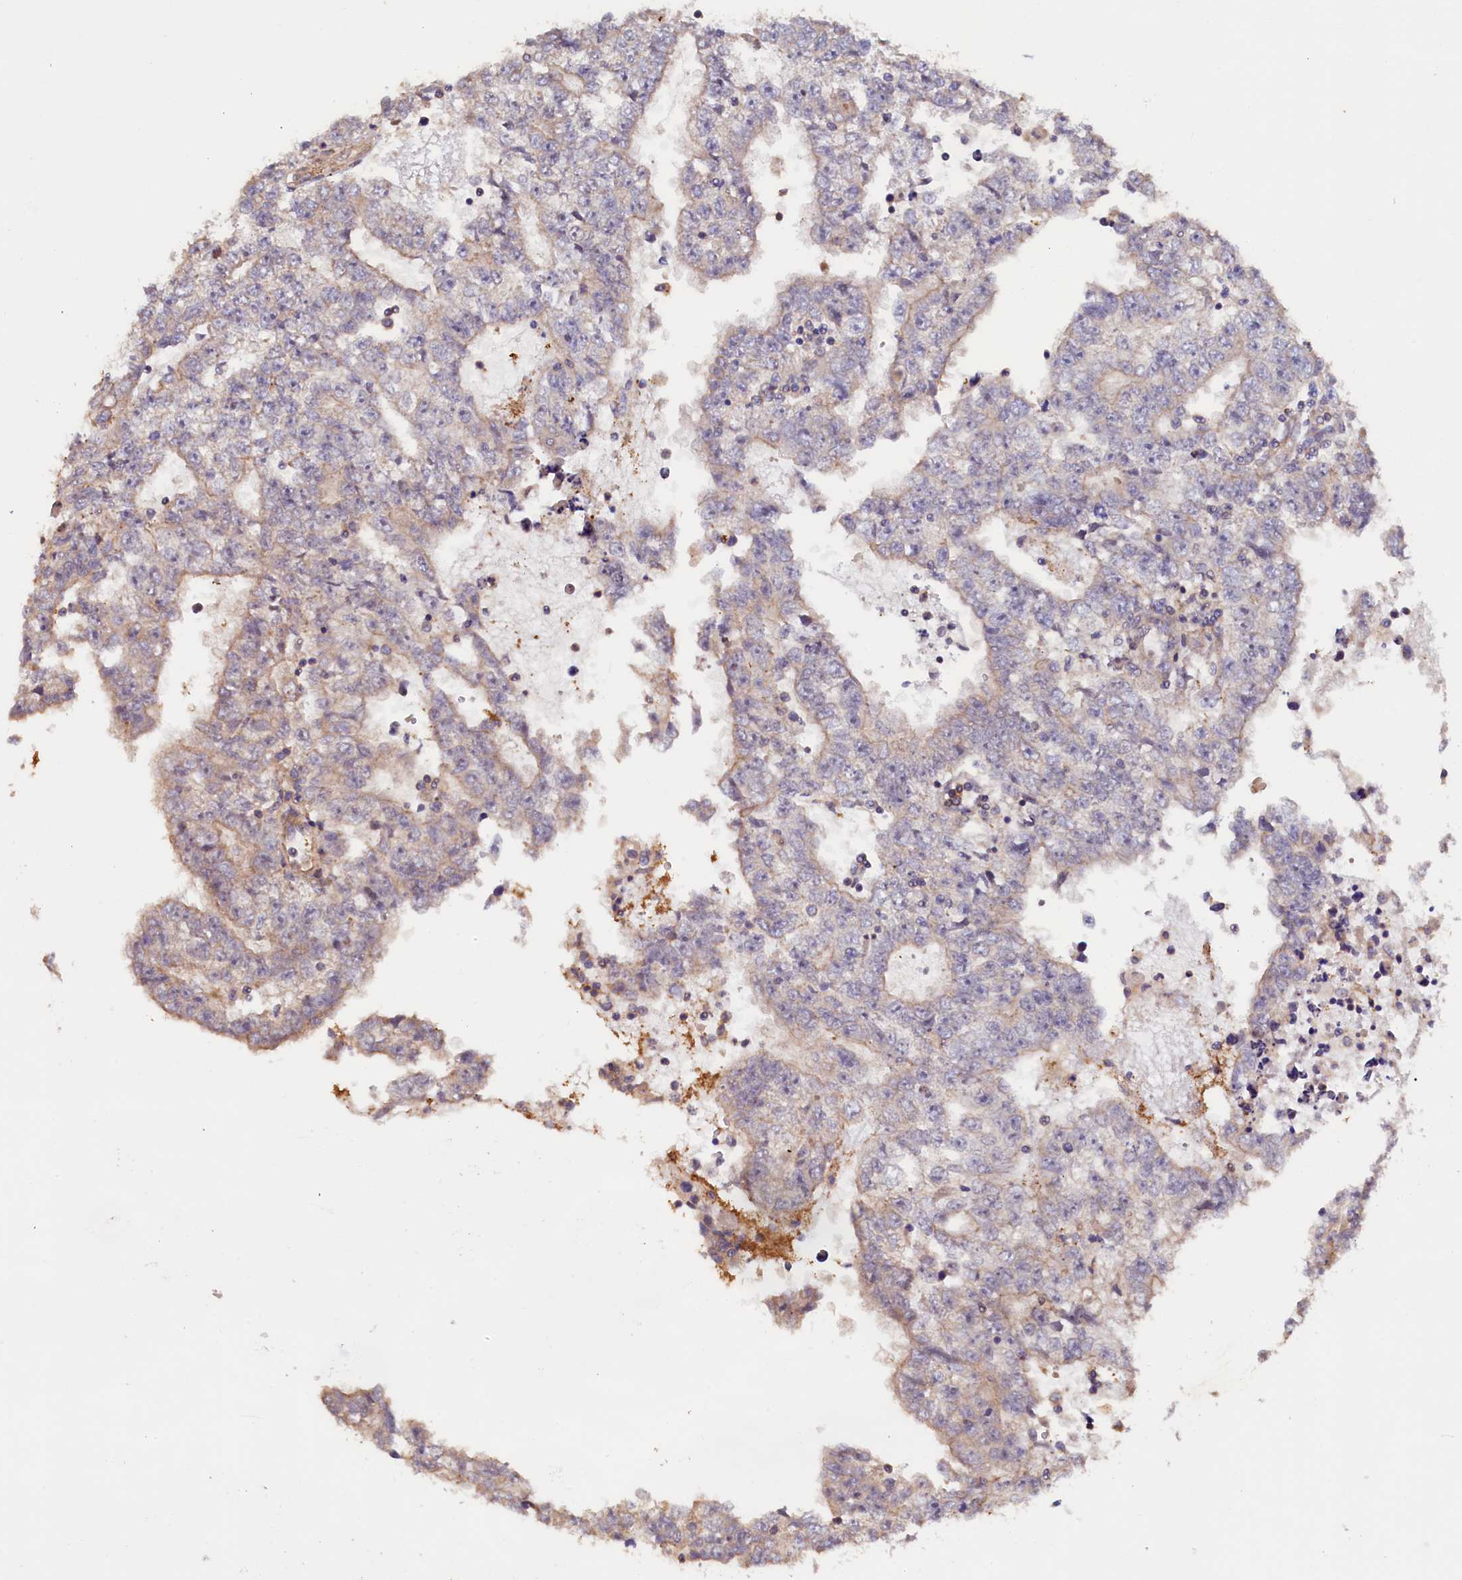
{"staining": {"intensity": "weak", "quantity": "<25%", "location": "cytoplasmic/membranous"}, "tissue": "testis cancer", "cell_type": "Tumor cells", "image_type": "cancer", "snomed": [{"axis": "morphology", "description": "Carcinoma, Embryonal, NOS"}, {"axis": "topography", "description": "Testis"}], "caption": "Human testis cancer stained for a protein using immunohistochemistry shows no positivity in tumor cells.", "gene": "DUOXA1", "patient": {"sex": "male", "age": 25}}